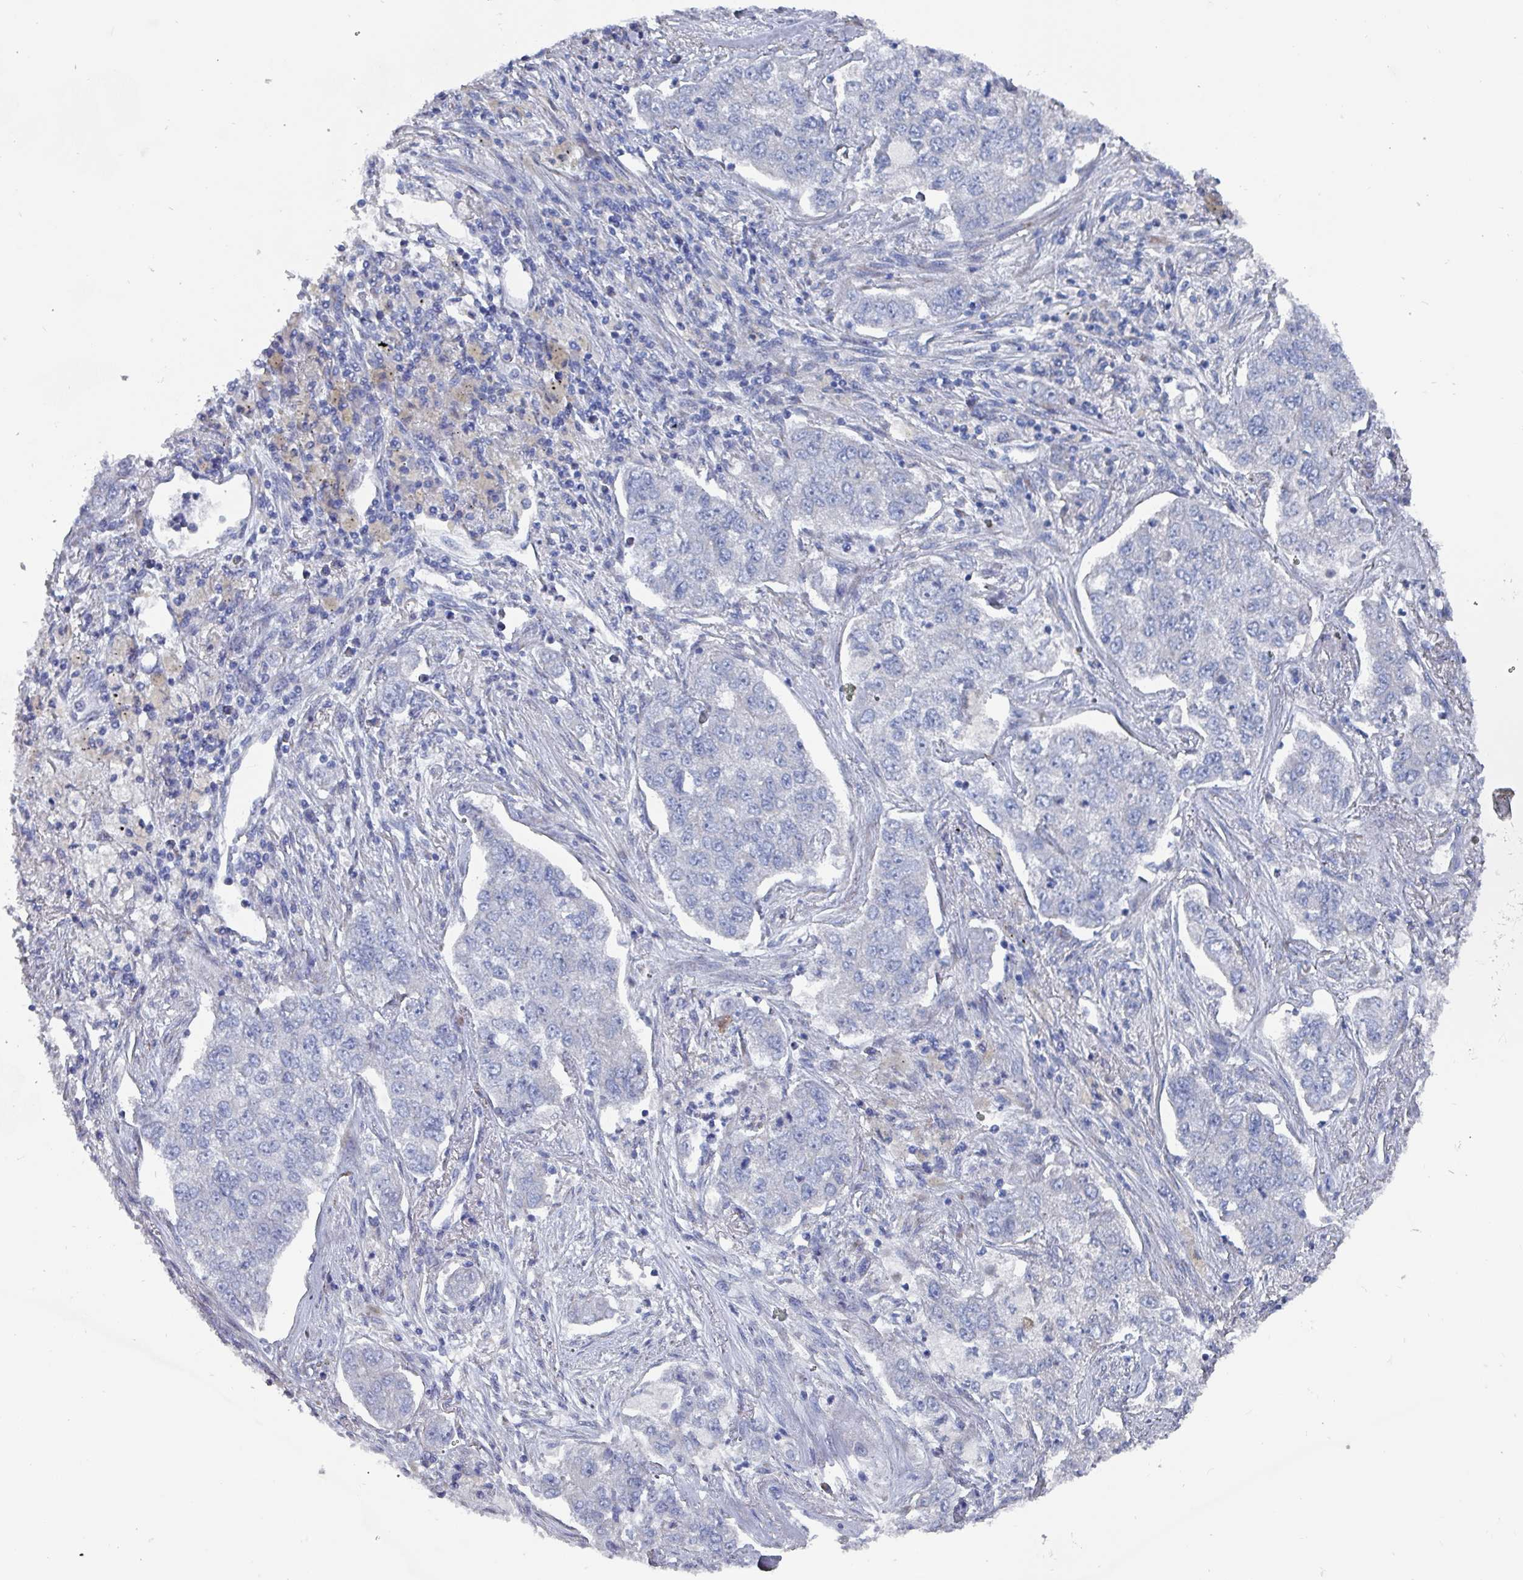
{"staining": {"intensity": "negative", "quantity": "none", "location": "none"}, "tissue": "lung cancer", "cell_type": "Tumor cells", "image_type": "cancer", "snomed": [{"axis": "morphology", "description": "Adenocarcinoma, NOS"}, {"axis": "topography", "description": "Lung"}], "caption": "High power microscopy micrograph of an IHC image of lung cancer, revealing no significant expression in tumor cells.", "gene": "DRD5", "patient": {"sex": "male", "age": 49}}